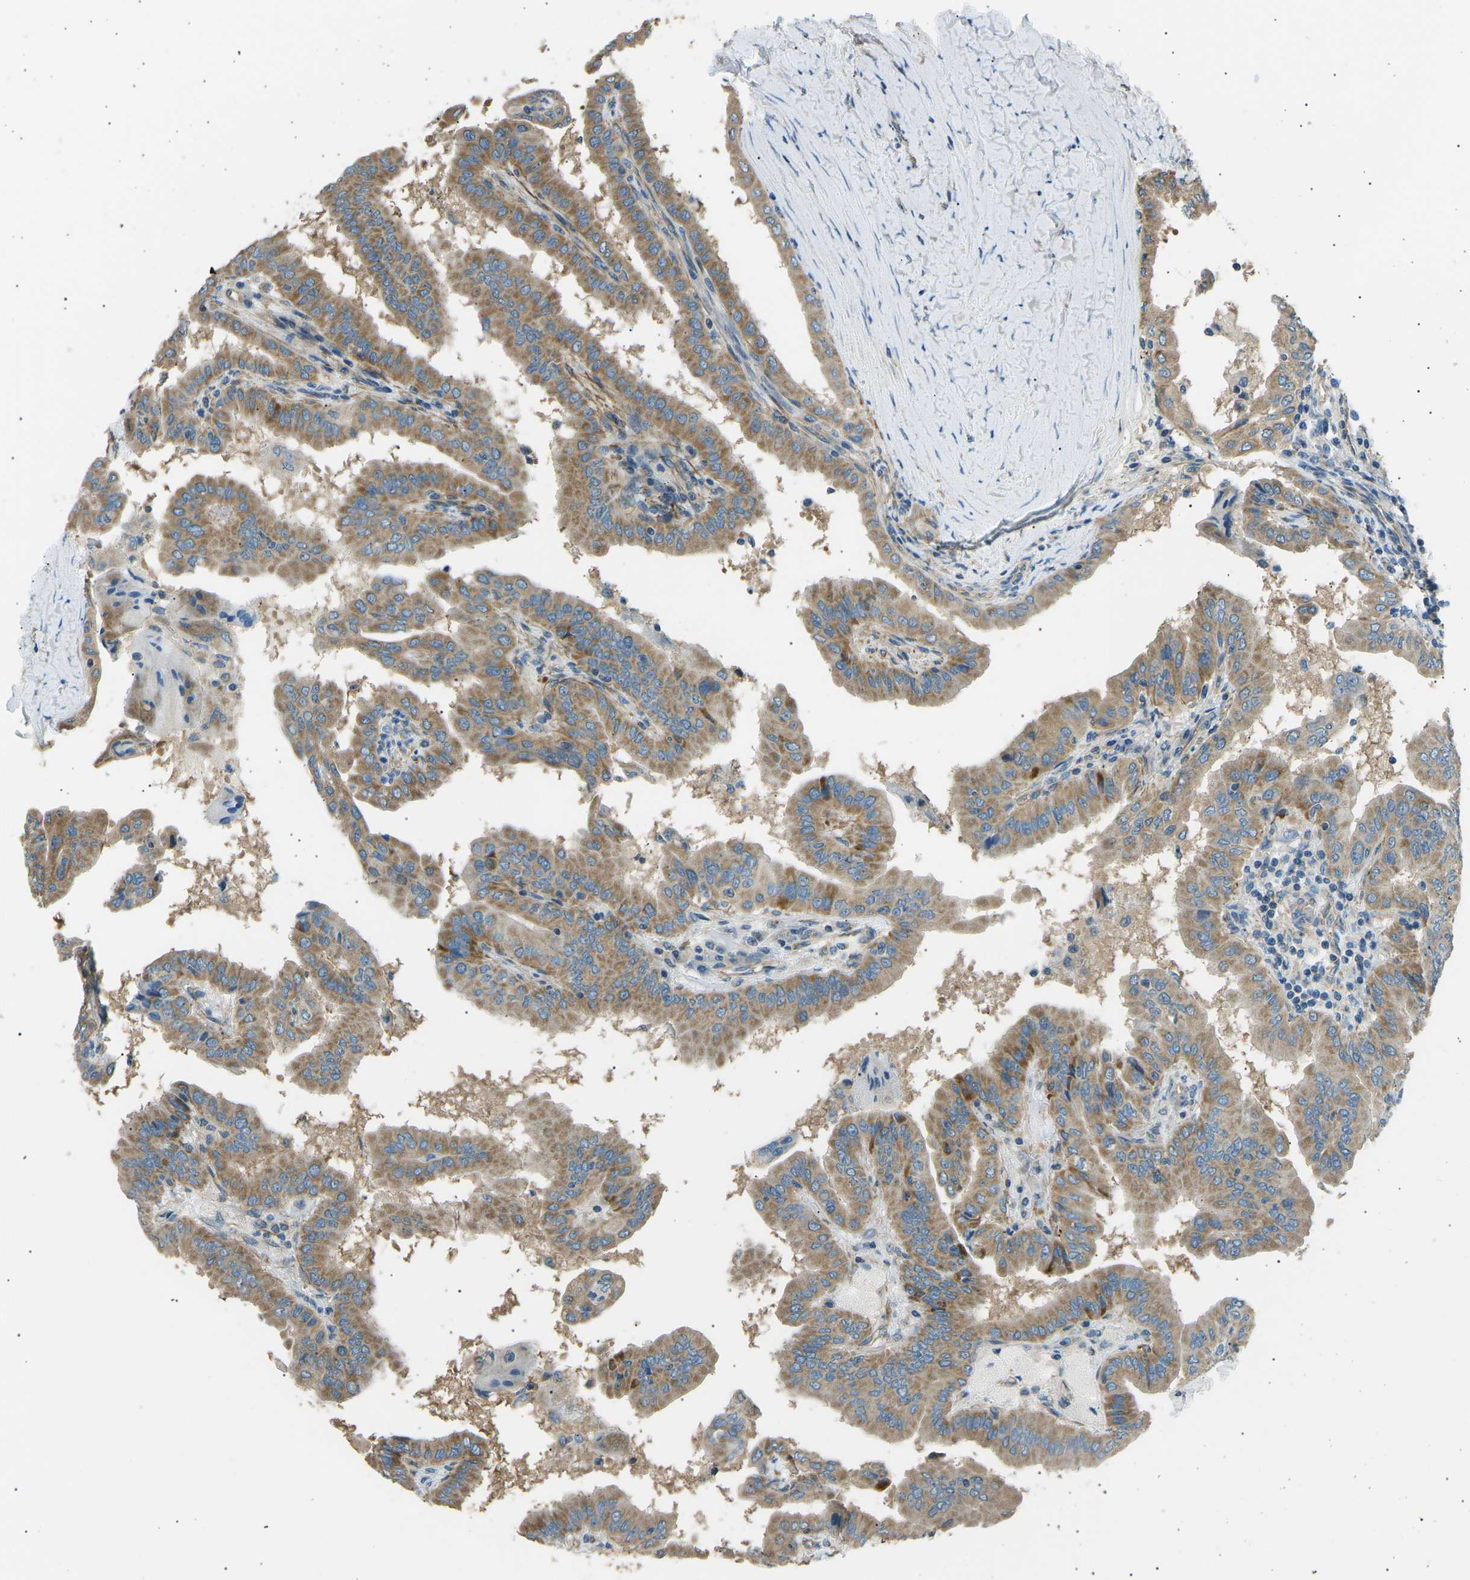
{"staining": {"intensity": "moderate", "quantity": ">75%", "location": "cytoplasmic/membranous"}, "tissue": "thyroid cancer", "cell_type": "Tumor cells", "image_type": "cancer", "snomed": [{"axis": "morphology", "description": "Papillary adenocarcinoma, NOS"}, {"axis": "topography", "description": "Thyroid gland"}], "caption": "Thyroid cancer (papillary adenocarcinoma) stained with a protein marker displays moderate staining in tumor cells.", "gene": "SLK", "patient": {"sex": "male", "age": 33}}